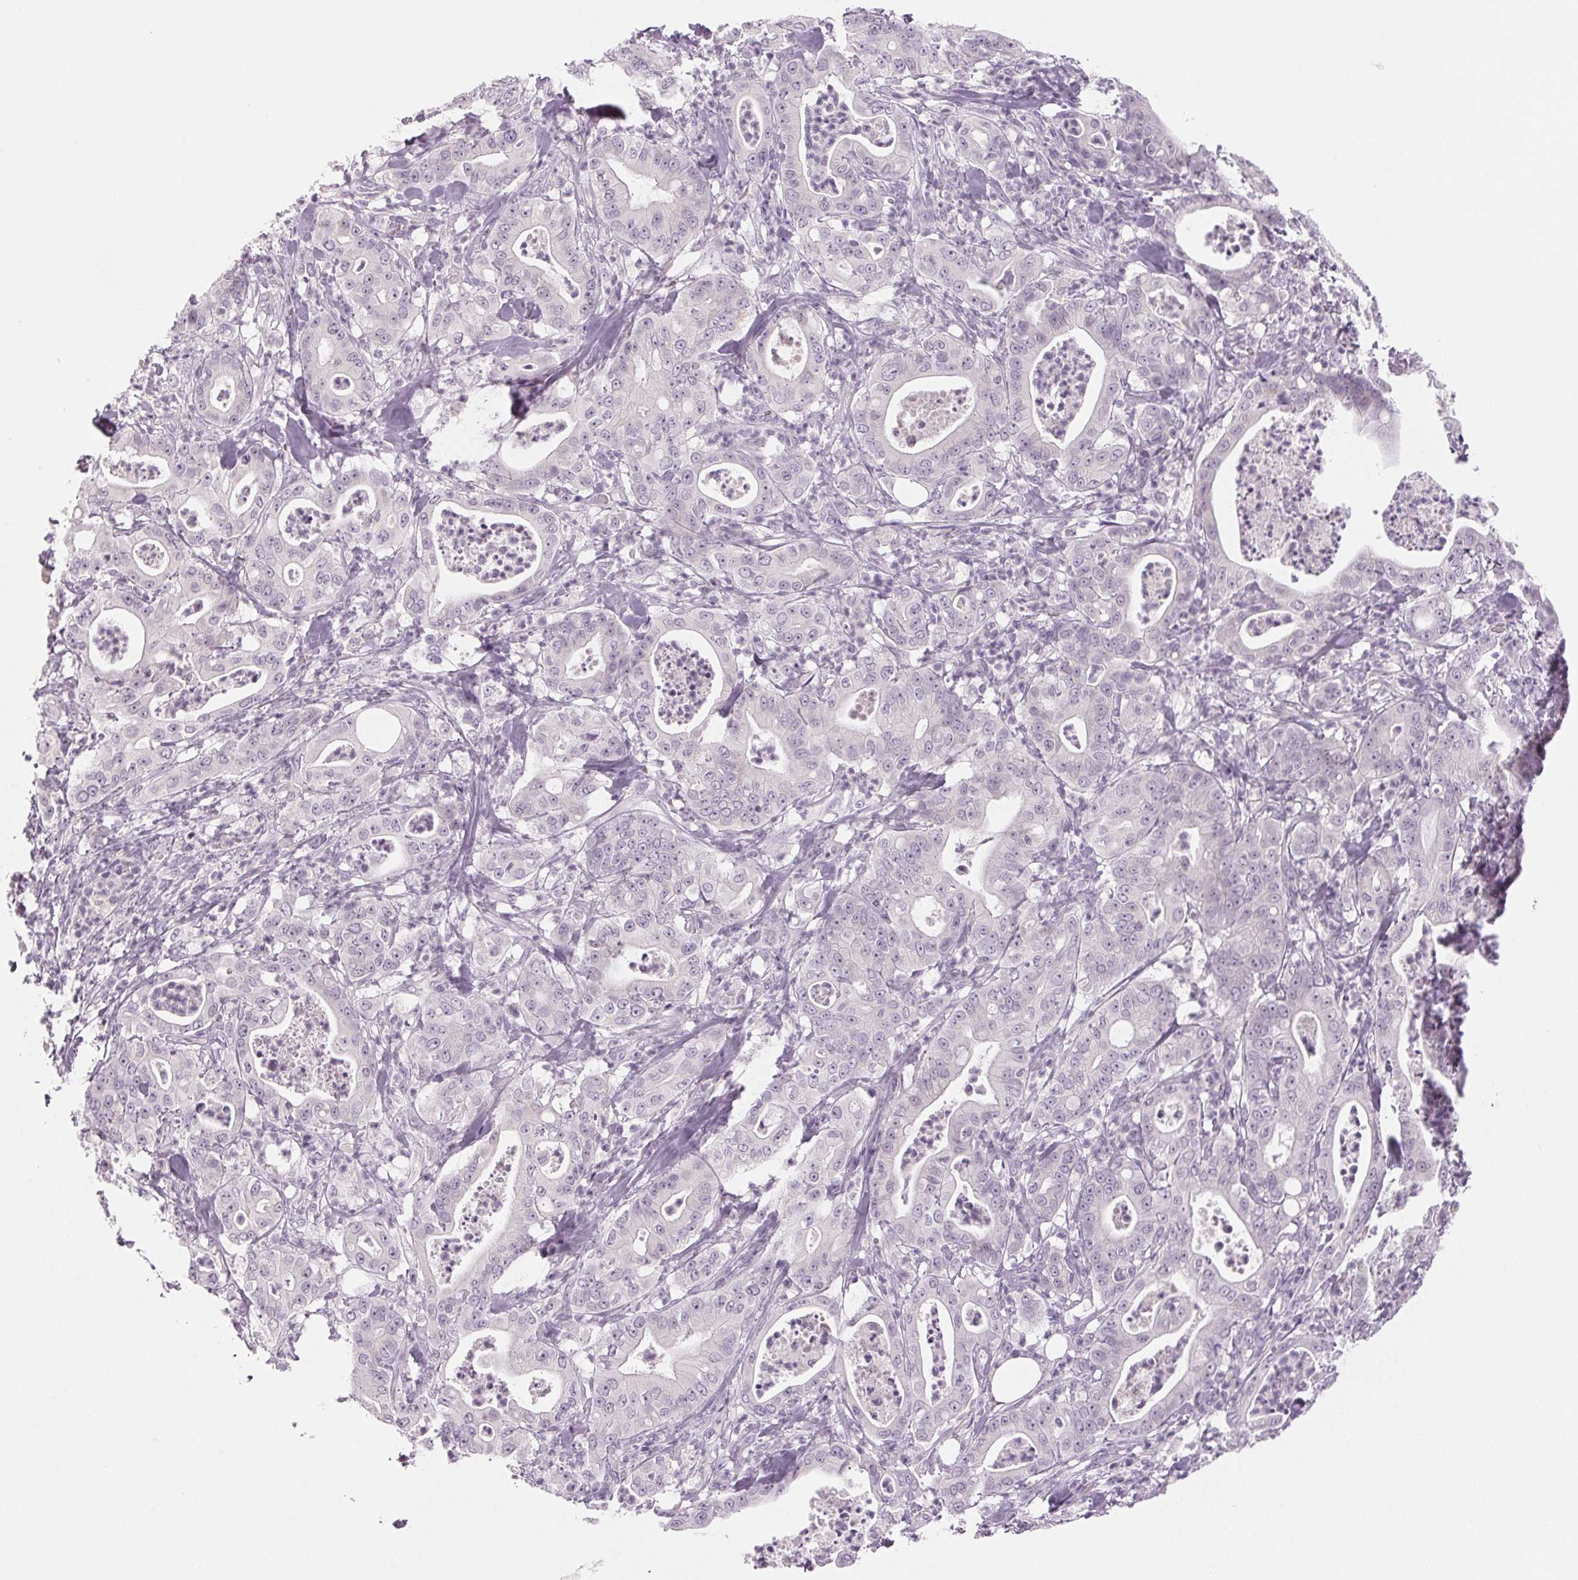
{"staining": {"intensity": "negative", "quantity": "none", "location": "none"}, "tissue": "pancreatic cancer", "cell_type": "Tumor cells", "image_type": "cancer", "snomed": [{"axis": "morphology", "description": "Adenocarcinoma, NOS"}, {"axis": "topography", "description": "Pancreas"}], "caption": "An image of pancreatic cancer (adenocarcinoma) stained for a protein demonstrates no brown staining in tumor cells.", "gene": "EHHADH", "patient": {"sex": "male", "age": 71}}